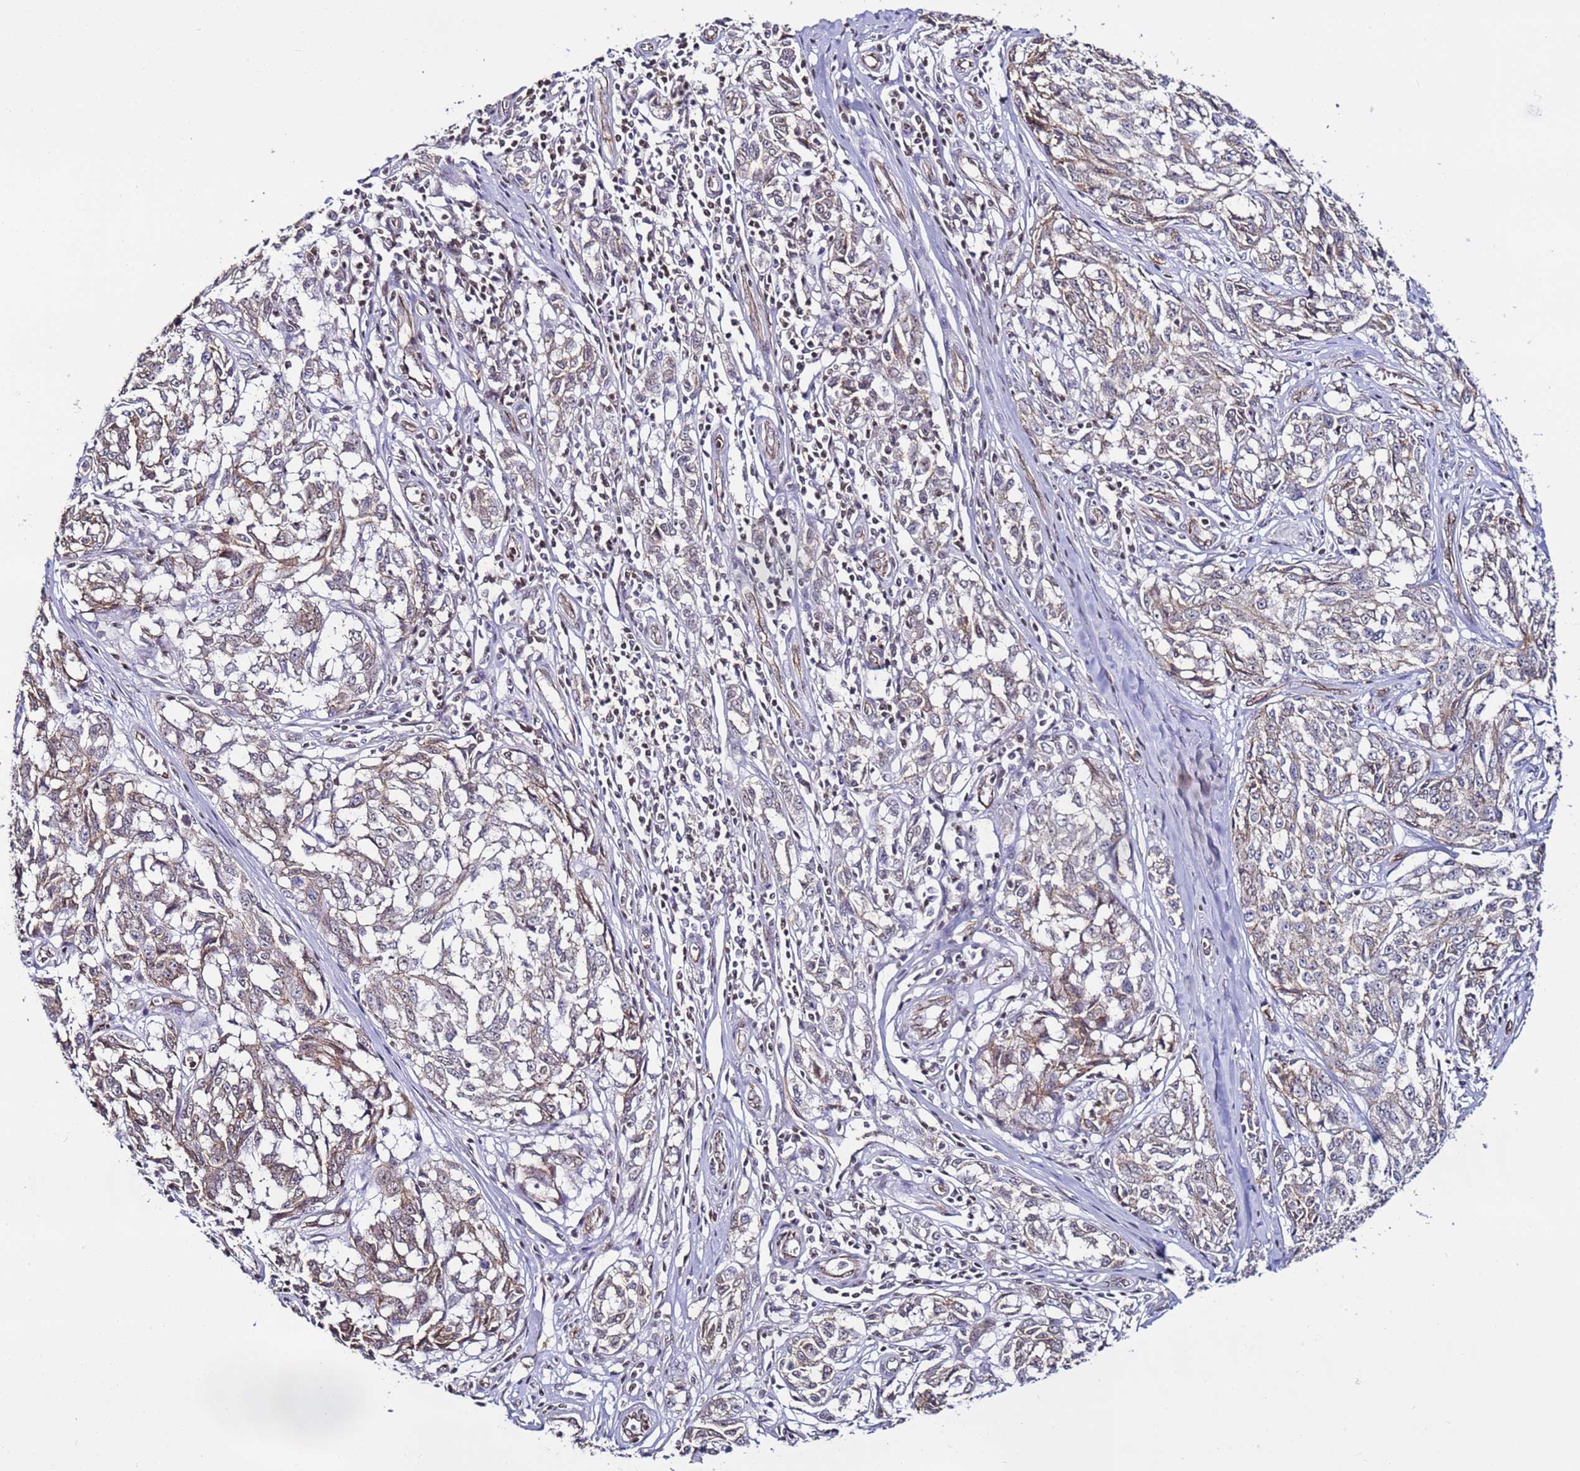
{"staining": {"intensity": "weak", "quantity": ">75%", "location": "cytoplasmic/membranous"}, "tissue": "melanoma", "cell_type": "Tumor cells", "image_type": "cancer", "snomed": [{"axis": "morphology", "description": "Malignant melanoma, NOS"}, {"axis": "topography", "description": "Skin"}], "caption": "Protein expression analysis of human malignant melanoma reveals weak cytoplasmic/membranous expression in approximately >75% of tumor cells.", "gene": "TENM3", "patient": {"sex": "female", "age": 64}}